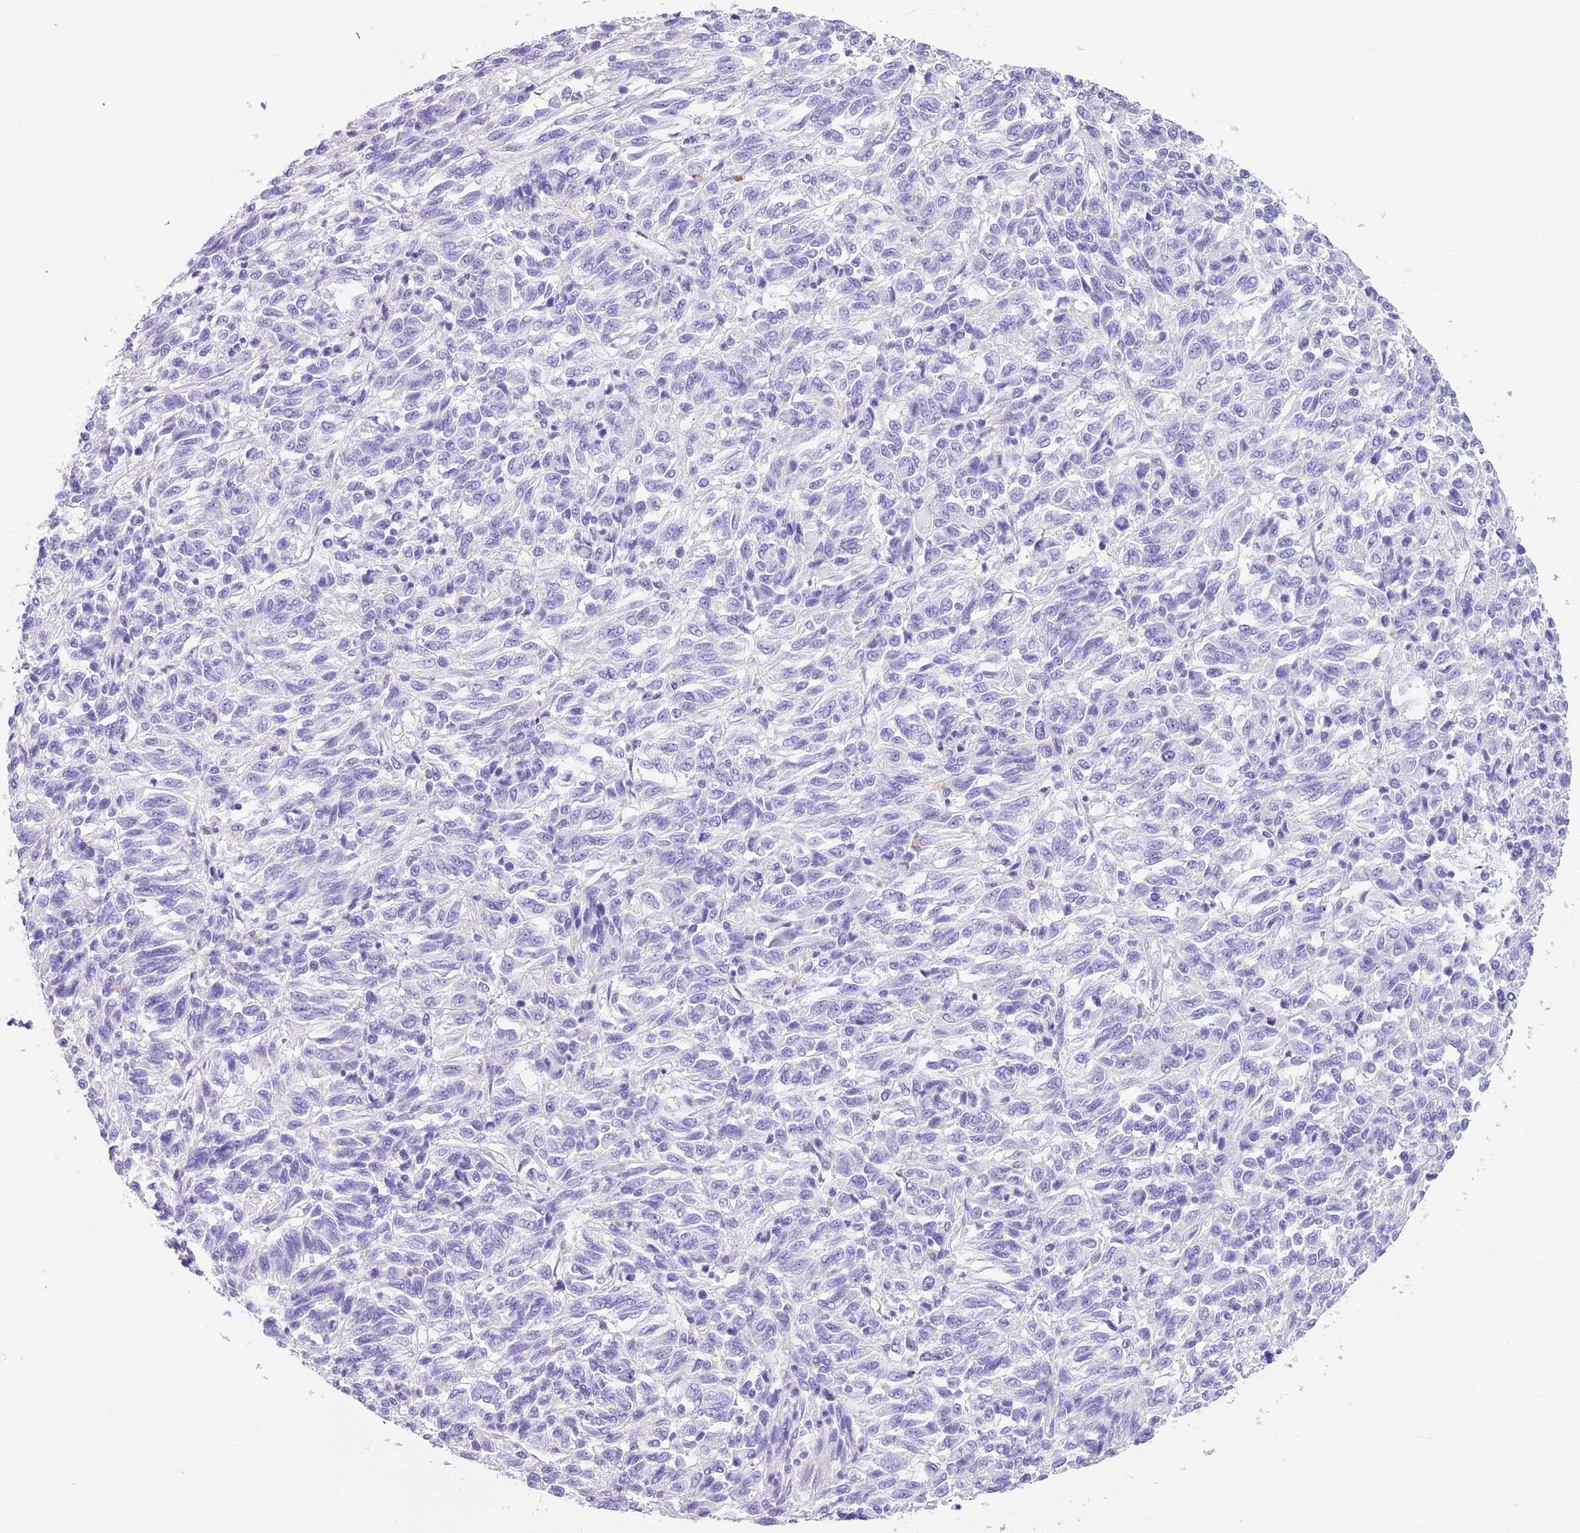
{"staining": {"intensity": "negative", "quantity": "none", "location": "none"}, "tissue": "melanoma", "cell_type": "Tumor cells", "image_type": "cancer", "snomed": [{"axis": "morphology", "description": "Malignant melanoma, Metastatic site"}, {"axis": "topography", "description": "Lung"}], "caption": "An image of melanoma stained for a protein demonstrates no brown staining in tumor cells.", "gene": "TMEM185B", "patient": {"sex": "male", "age": 64}}